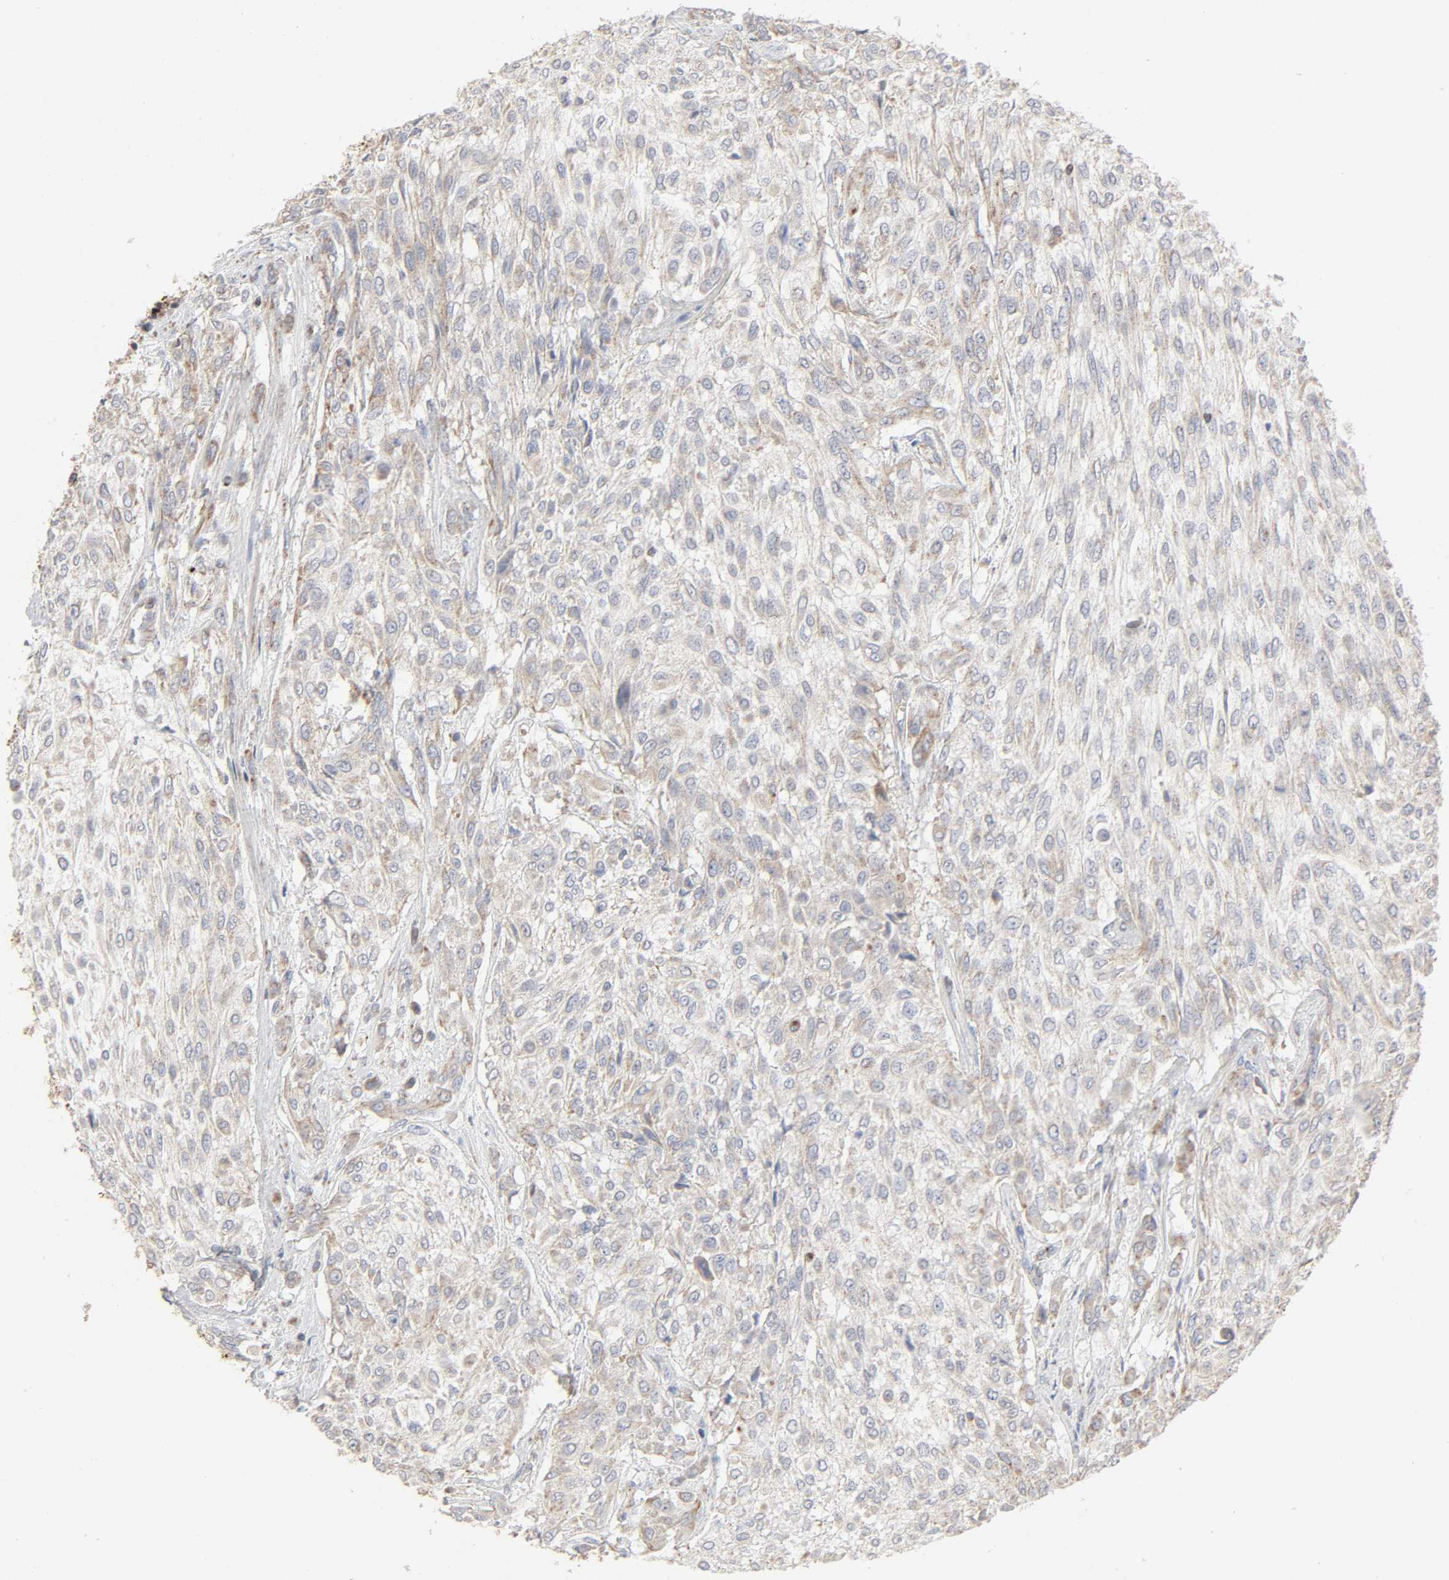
{"staining": {"intensity": "weak", "quantity": ">75%", "location": "cytoplasmic/membranous"}, "tissue": "urothelial cancer", "cell_type": "Tumor cells", "image_type": "cancer", "snomed": [{"axis": "morphology", "description": "Urothelial carcinoma, High grade"}, {"axis": "topography", "description": "Urinary bladder"}], "caption": "Weak cytoplasmic/membranous positivity is identified in approximately >75% of tumor cells in urothelial cancer. (IHC, brightfield microscopy, high magnification).", "gene": "SYT16", "patient": {"sex": "male", "age": 57}}